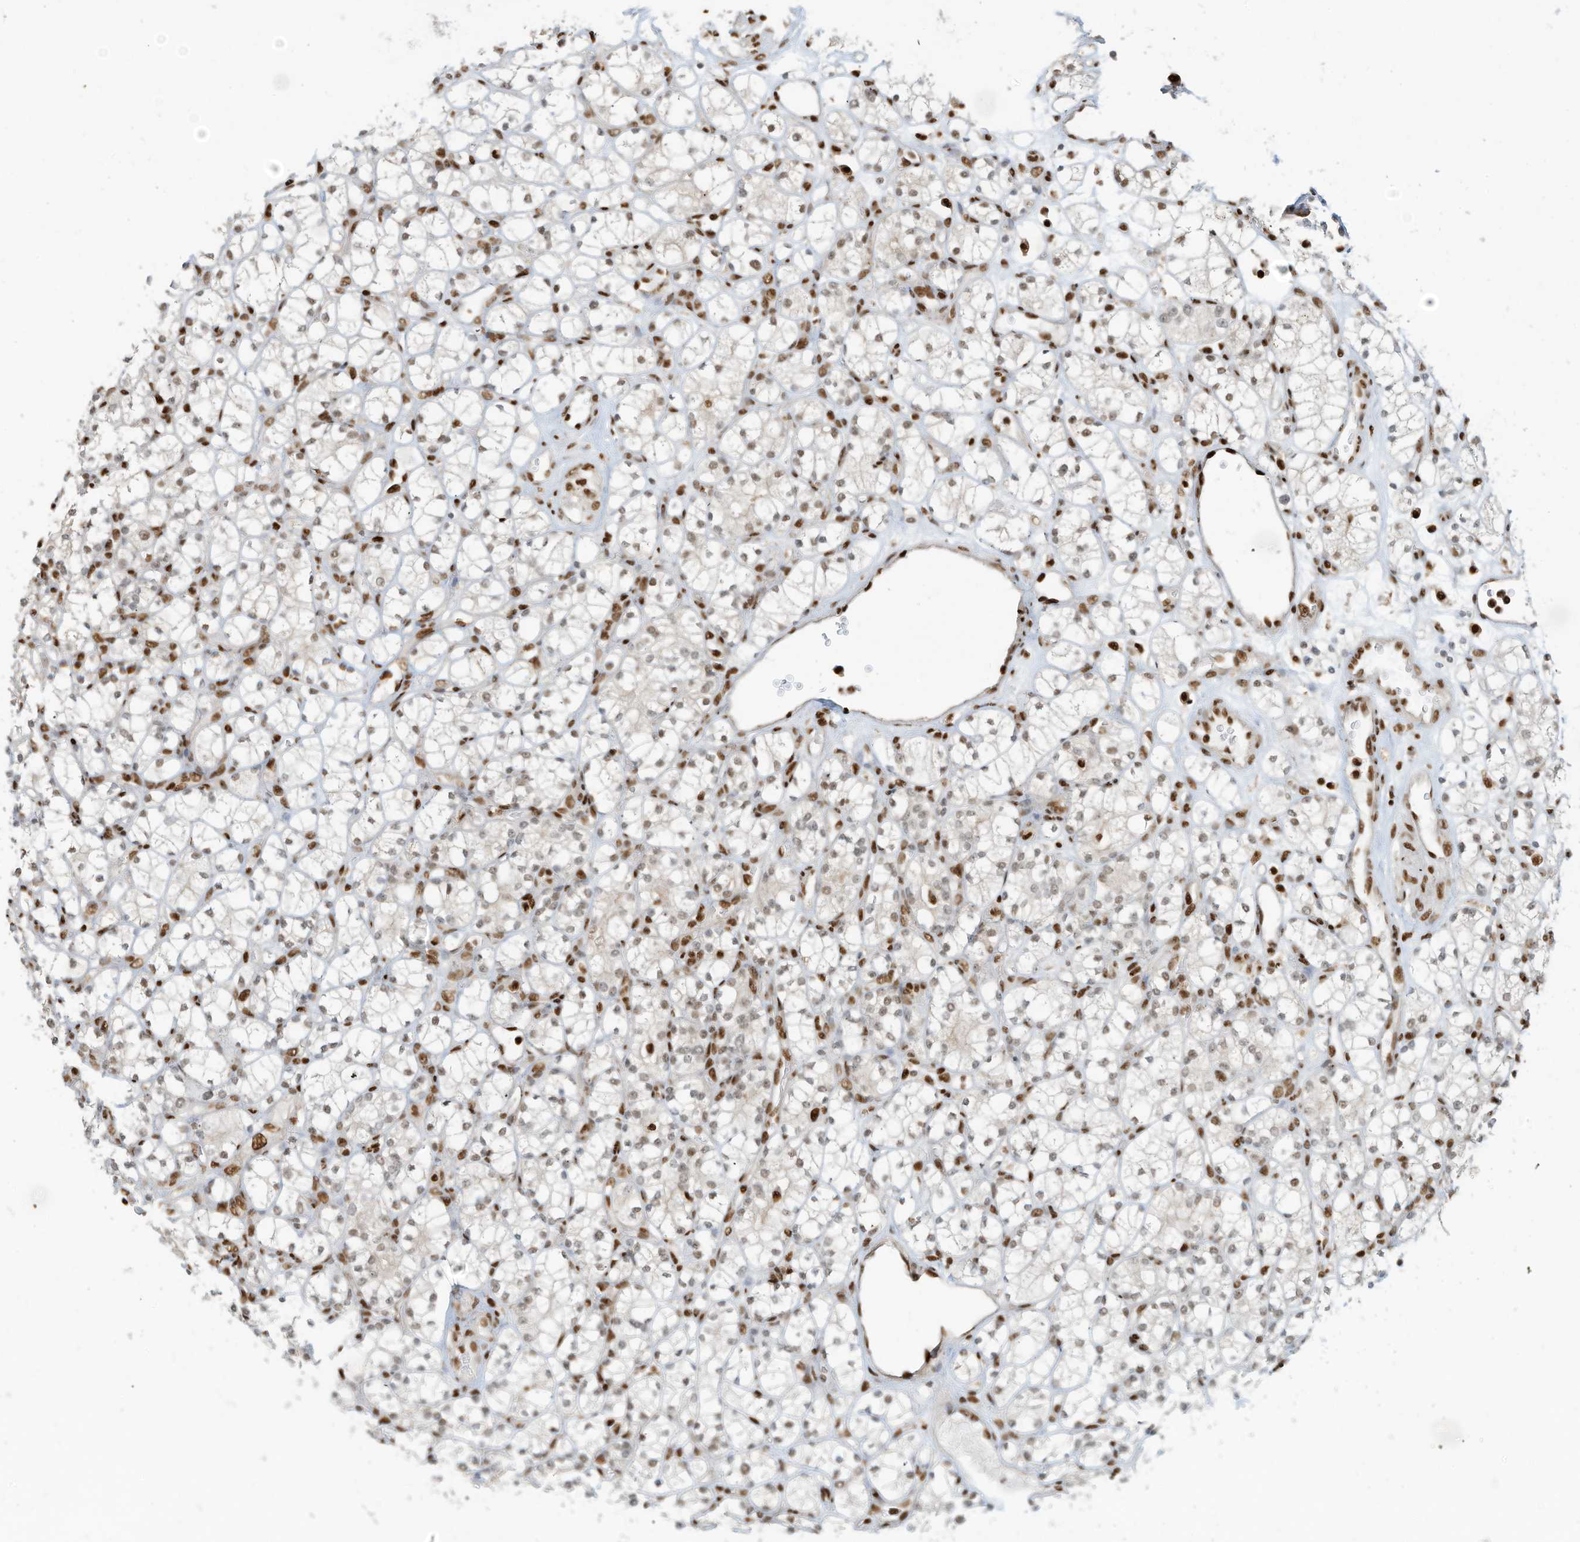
{"staining": {"intensity": "weak", "quantity": "25%-75%", "location": "nuclear"}, "tissue": "renal cancer", "cell_type": "Tumor cells", "image_type": "cancer", "snomed": [{"axis": "morphology", "description": "Adenocarcinoma, NOS"}, {"axis": "topography", "description": "Kidney"}], "caption": "The immunohistochemical stain shows weak nuclear positivity in tumor cells of renal adenocarcinoma tissue. (IHC, brightfield microscopy, high magnification).", "gene": "SAMD15", "patient": {"sex": "male", "age": 77}}